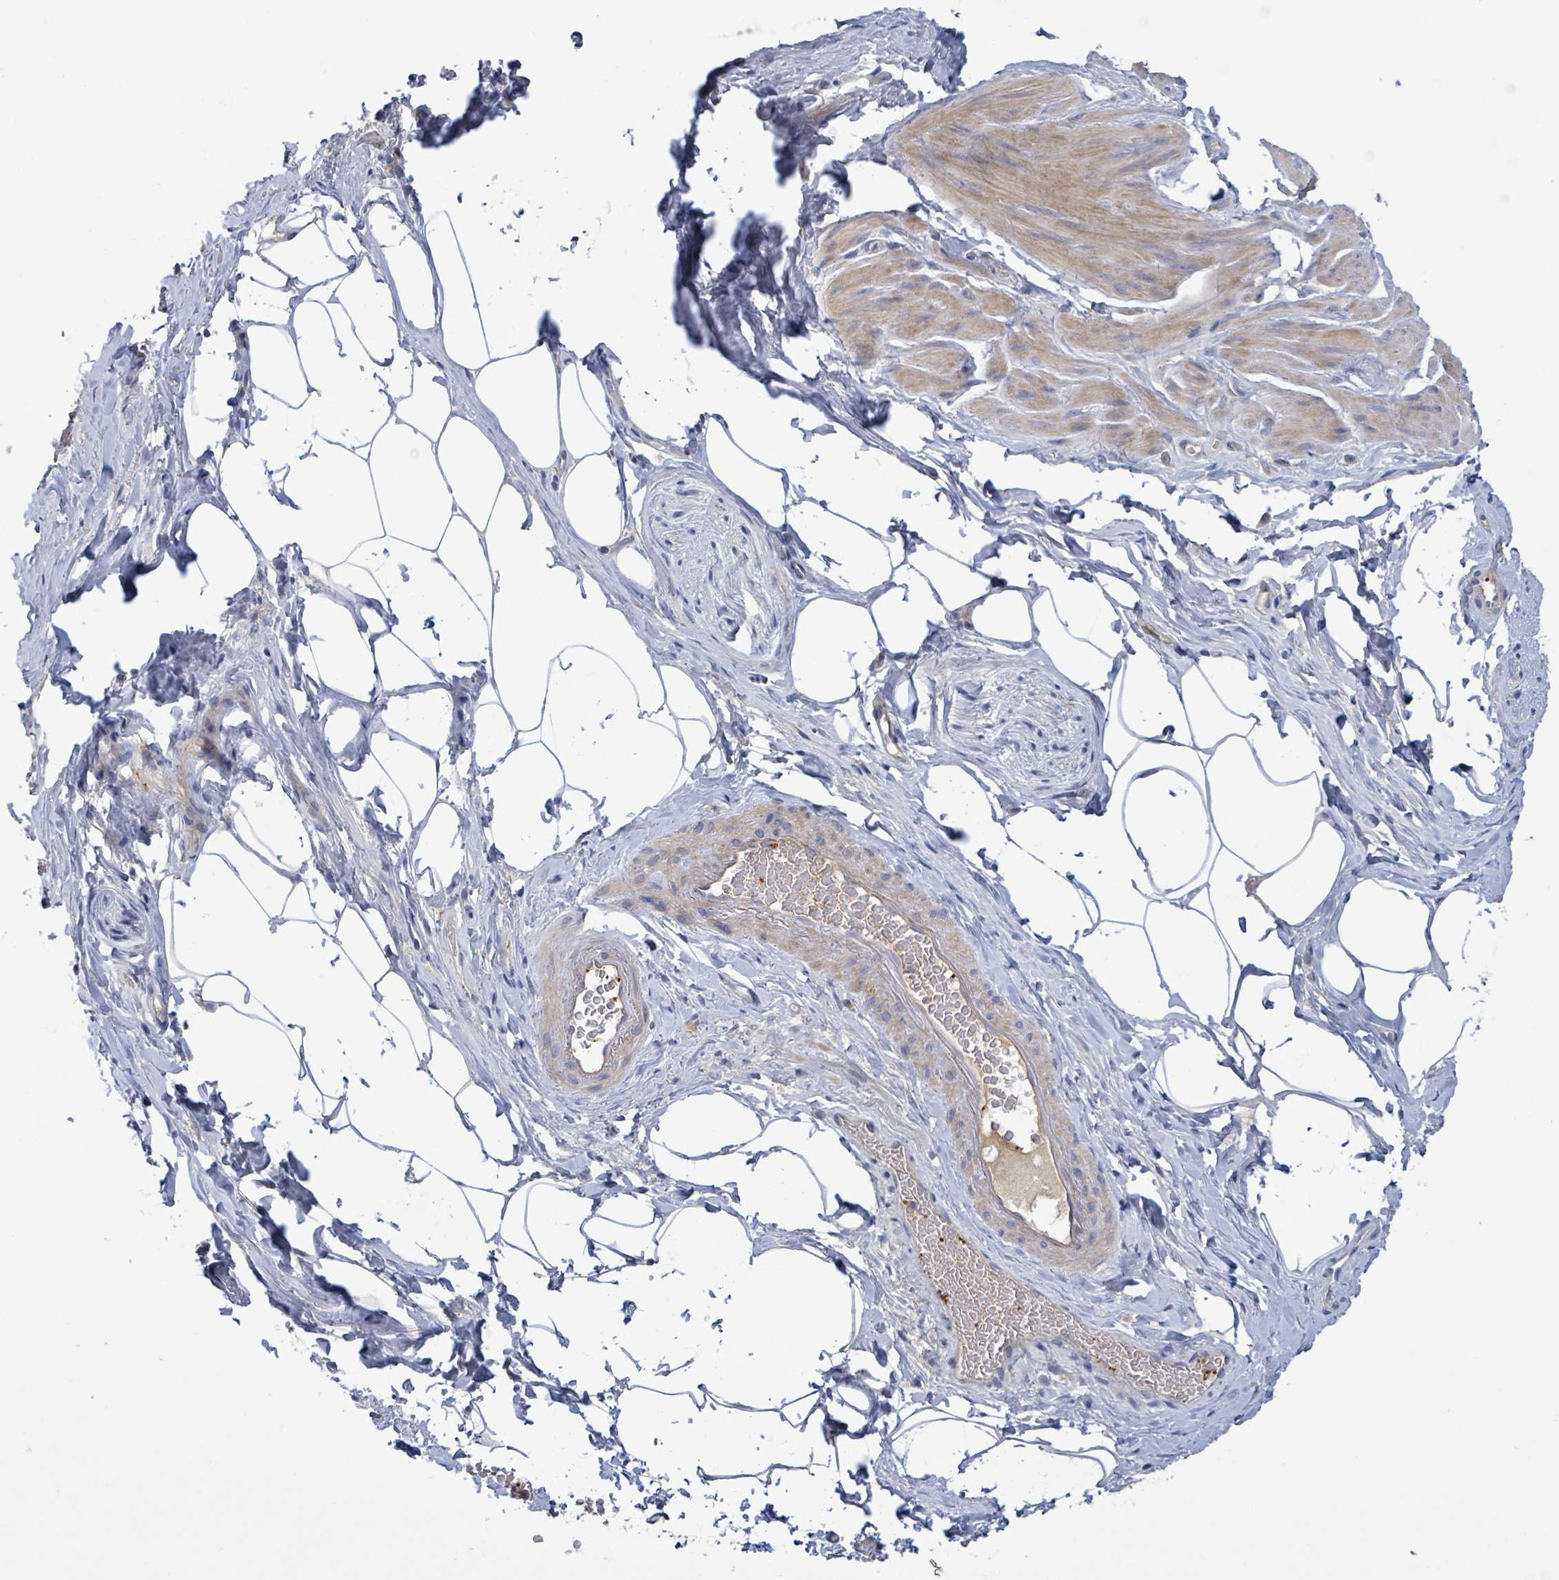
{"staining": {"intensity": "moderate", "quantity": "25%-75%", "location": "cytoplasmic/membranous"}, "tissue": "smooth muscle", "cell_type": "Smooth muscle cells", "image_type": "normal", "snomed": [{"axis": "morphology", "description": "Normal tissue, NOS"}, {"axis": "topography", "description": "Smooth muscle"}, {"axis": "topography", "description": "Peripheral nerve tissue"}], "caption": "Moderate cytoplasmic/membranous positivity is seen in approximately 25%-75% of smooth muscle cells in unremarkable smooth muscle.", "gene": "PLAAT1", "patient": {"sex": "male", "age": 69}}